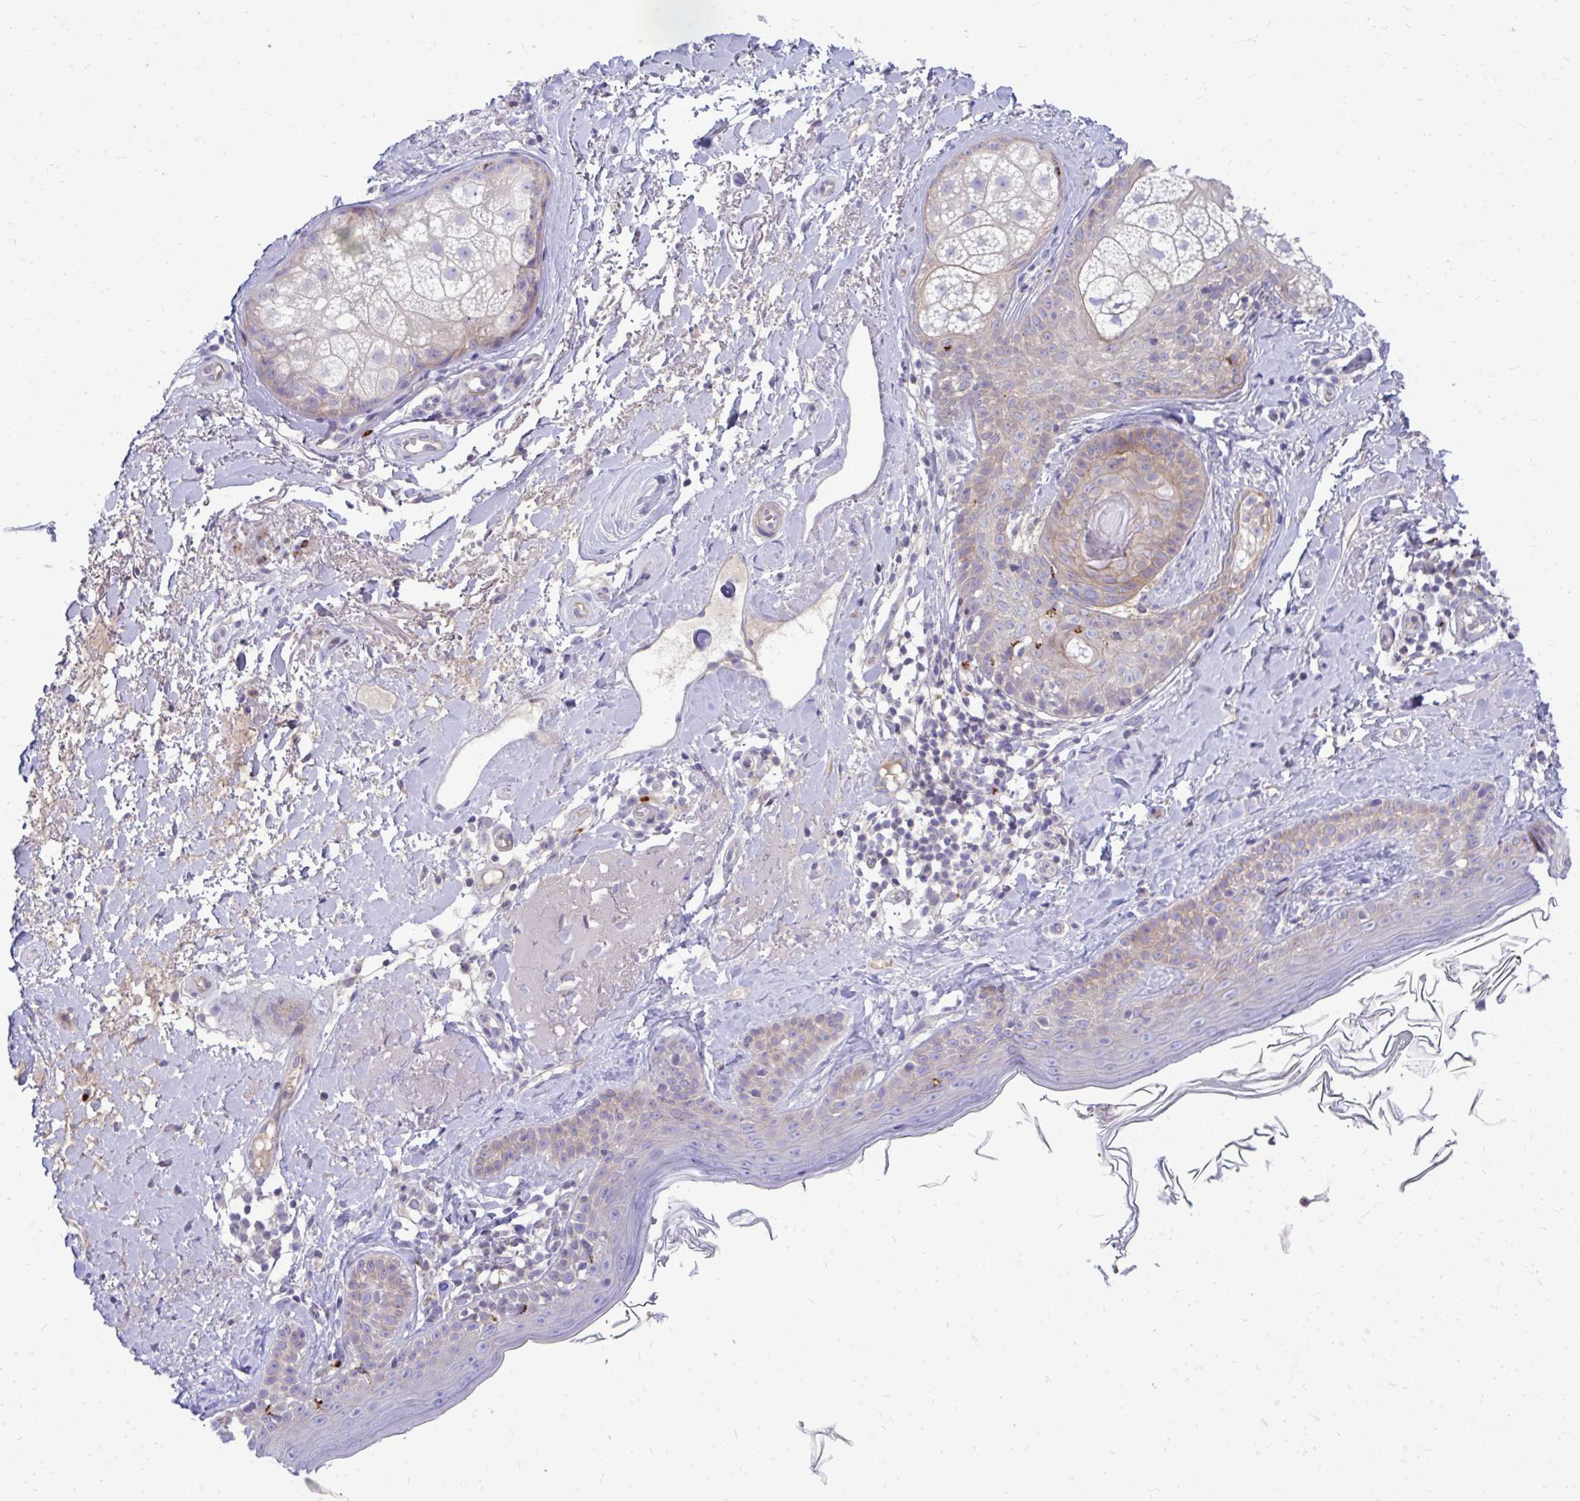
{"staining": {"intensity": "negative", "quantity": "none", "location": "none"}, "tissue": "skin", "cell_type": "Fibroblasts", "image_type": "normal", "snomed": [{"axis": "morphology", "description": "Normal tissue, NOS"}, {"axis": "topography", "description": "Skin"}], "caption": "The micrograph displays no staining of fibroblasts in benign skin.", "gene": "TP53I11", "patient": {"sex": "male", "age": 73}}